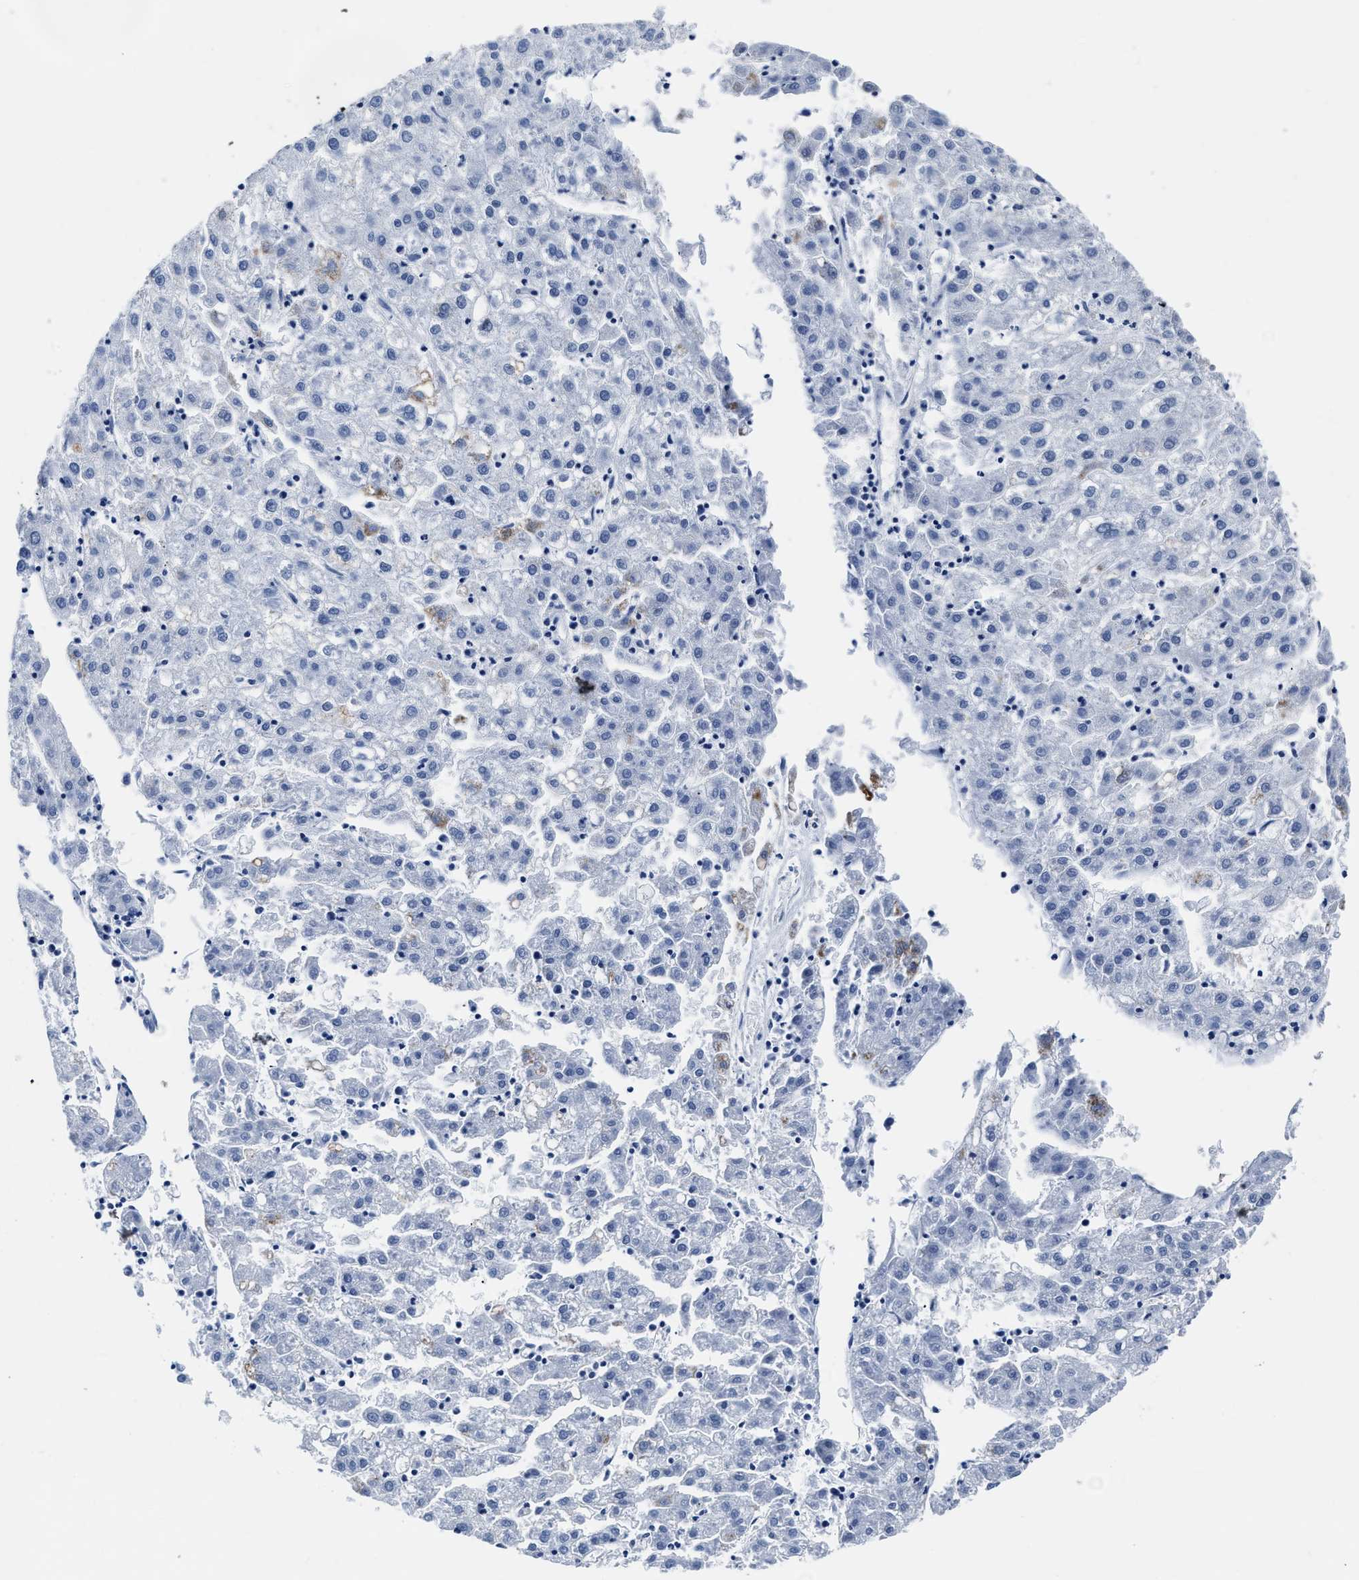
{"staining": {"intensity": "negative", "quantity": "none", "location": "none"}, "tissue": "liver cancer", "cell_type": "Tumor cells", "image_type": "cancer", "snomed": [{"axis": "morphology", "description": "Carcinoma, Hepatocellular, NOS"}, {"axis": "topography", "description": "Liver"}], "caption": "Image shows no significant protein staining in tumor cells of liver cancer. Nuclei are stained in blue.", "gene": "KCNMB3", "patient": {"sex": "male", "age": 72}}